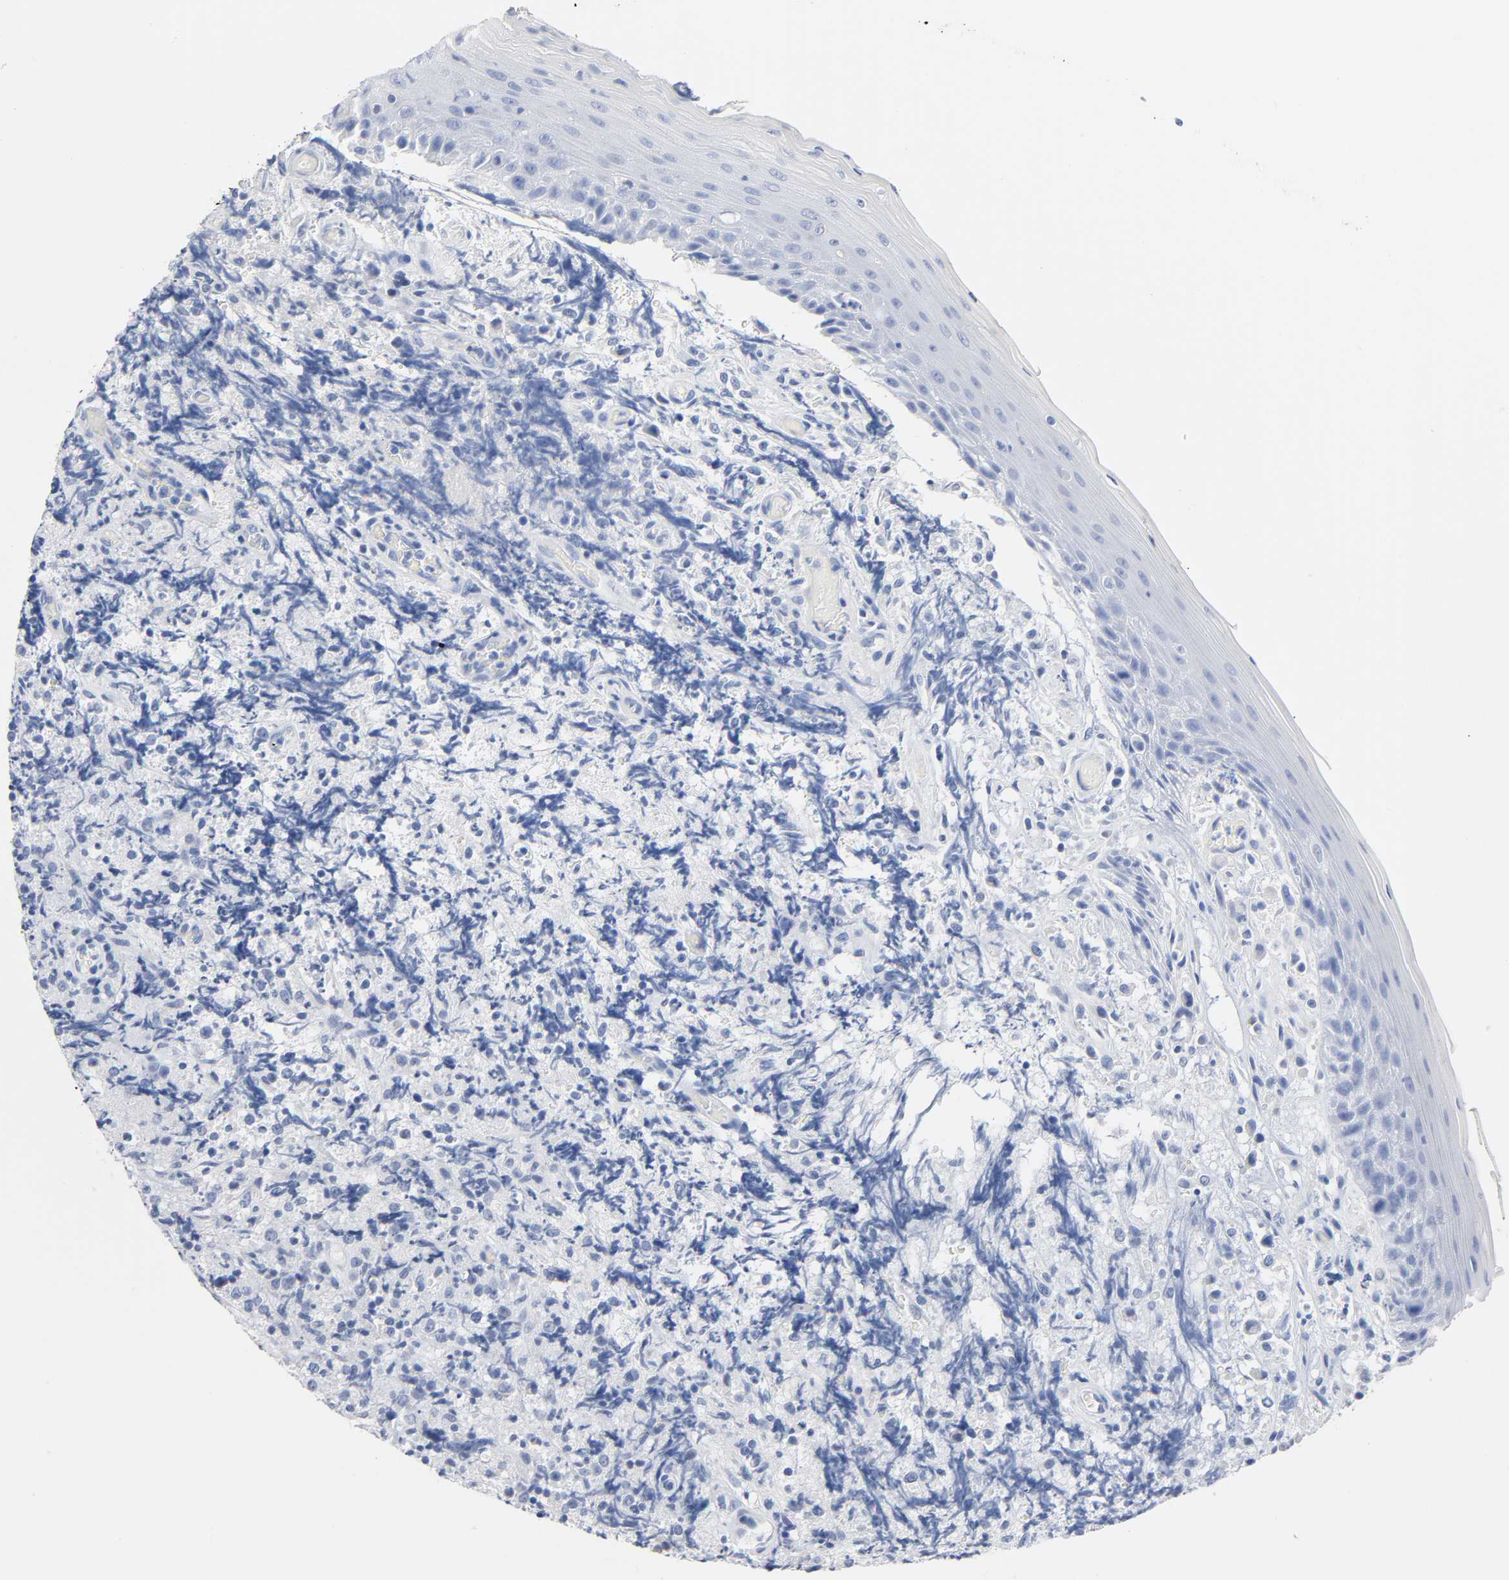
{"staining": {"intensity": "negative", "quantity": "none", "location": "none"}, "tissue": "lymphoma", "cell_type": "Tumor cells", "image_type": "cancer", "snomed": [{"axis": "morphology", "description": "Malignant lymphoma, non-Hodgkin's type, High grade"}, {"axis": "topography", "description": "Tonsil"}], "caption": "A high-resolution photomicrograph shows IHC staining of high-grade malignant lymphoma, non-Hodgkin's type, which exhibits no significant expression in tumor cells.", "gene": "ACP3", "patient": {"sex": "female", "age": 36}}